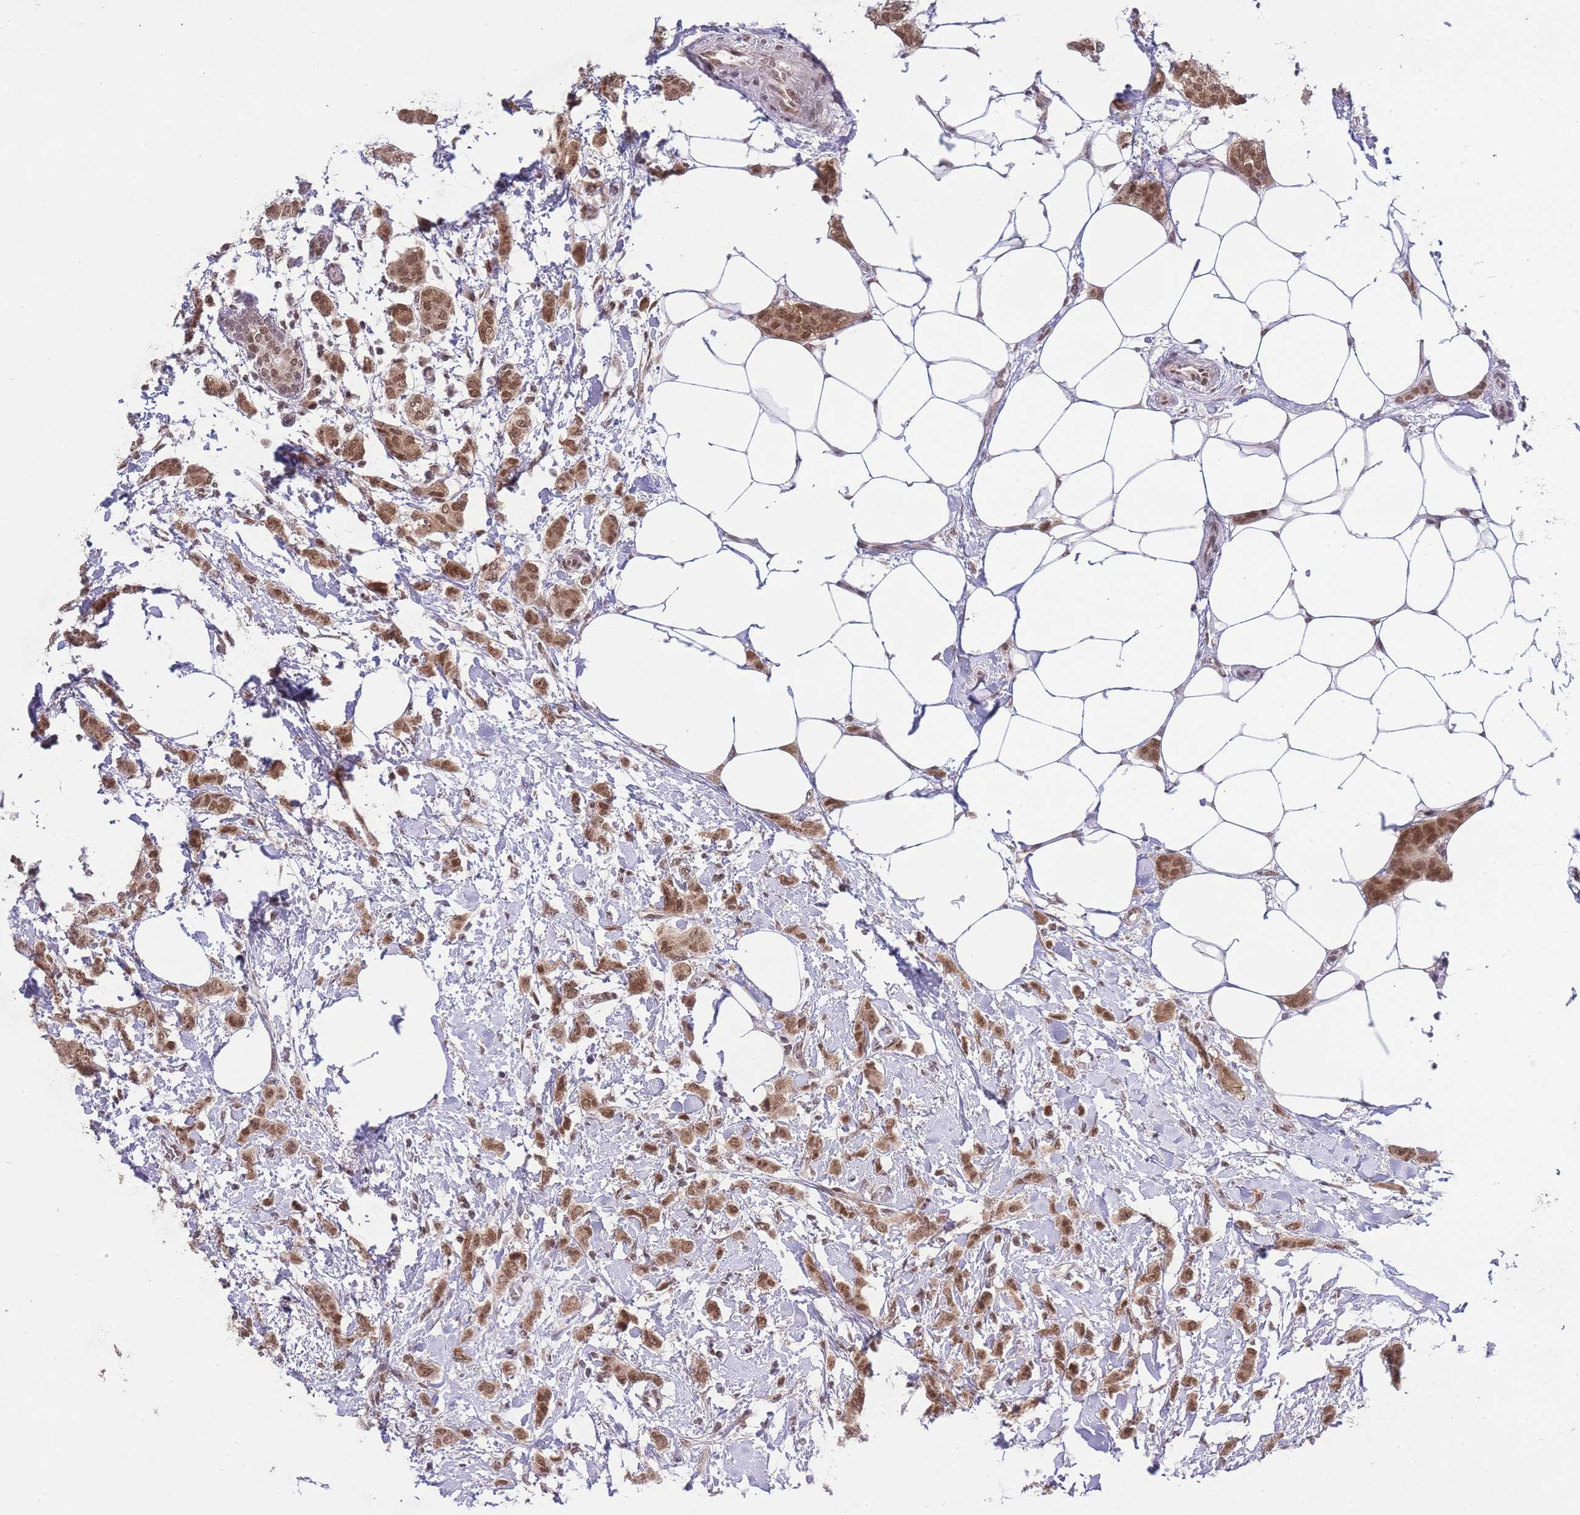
{"staining": {"intensity": "moderate", "quantity": ">75%", "location": "cytoplasmic/membranous,nuclear"}, "tissue": "breast cancer", "cell_type": "Tumor cells", "image_type": "cancer", "snomed": [{"axis": "morphology", "description": "Duct carcinoma"}, {"axis": "topography", "description": "Breast"}], "caption": "Protein staining demonstrates moderate cytoplasmic/membranous and nuclear positivity in about >75% of tumor cells in breast cancer.", "gene": "TMED3", "patient": {"sex": "female", "age": 72}}